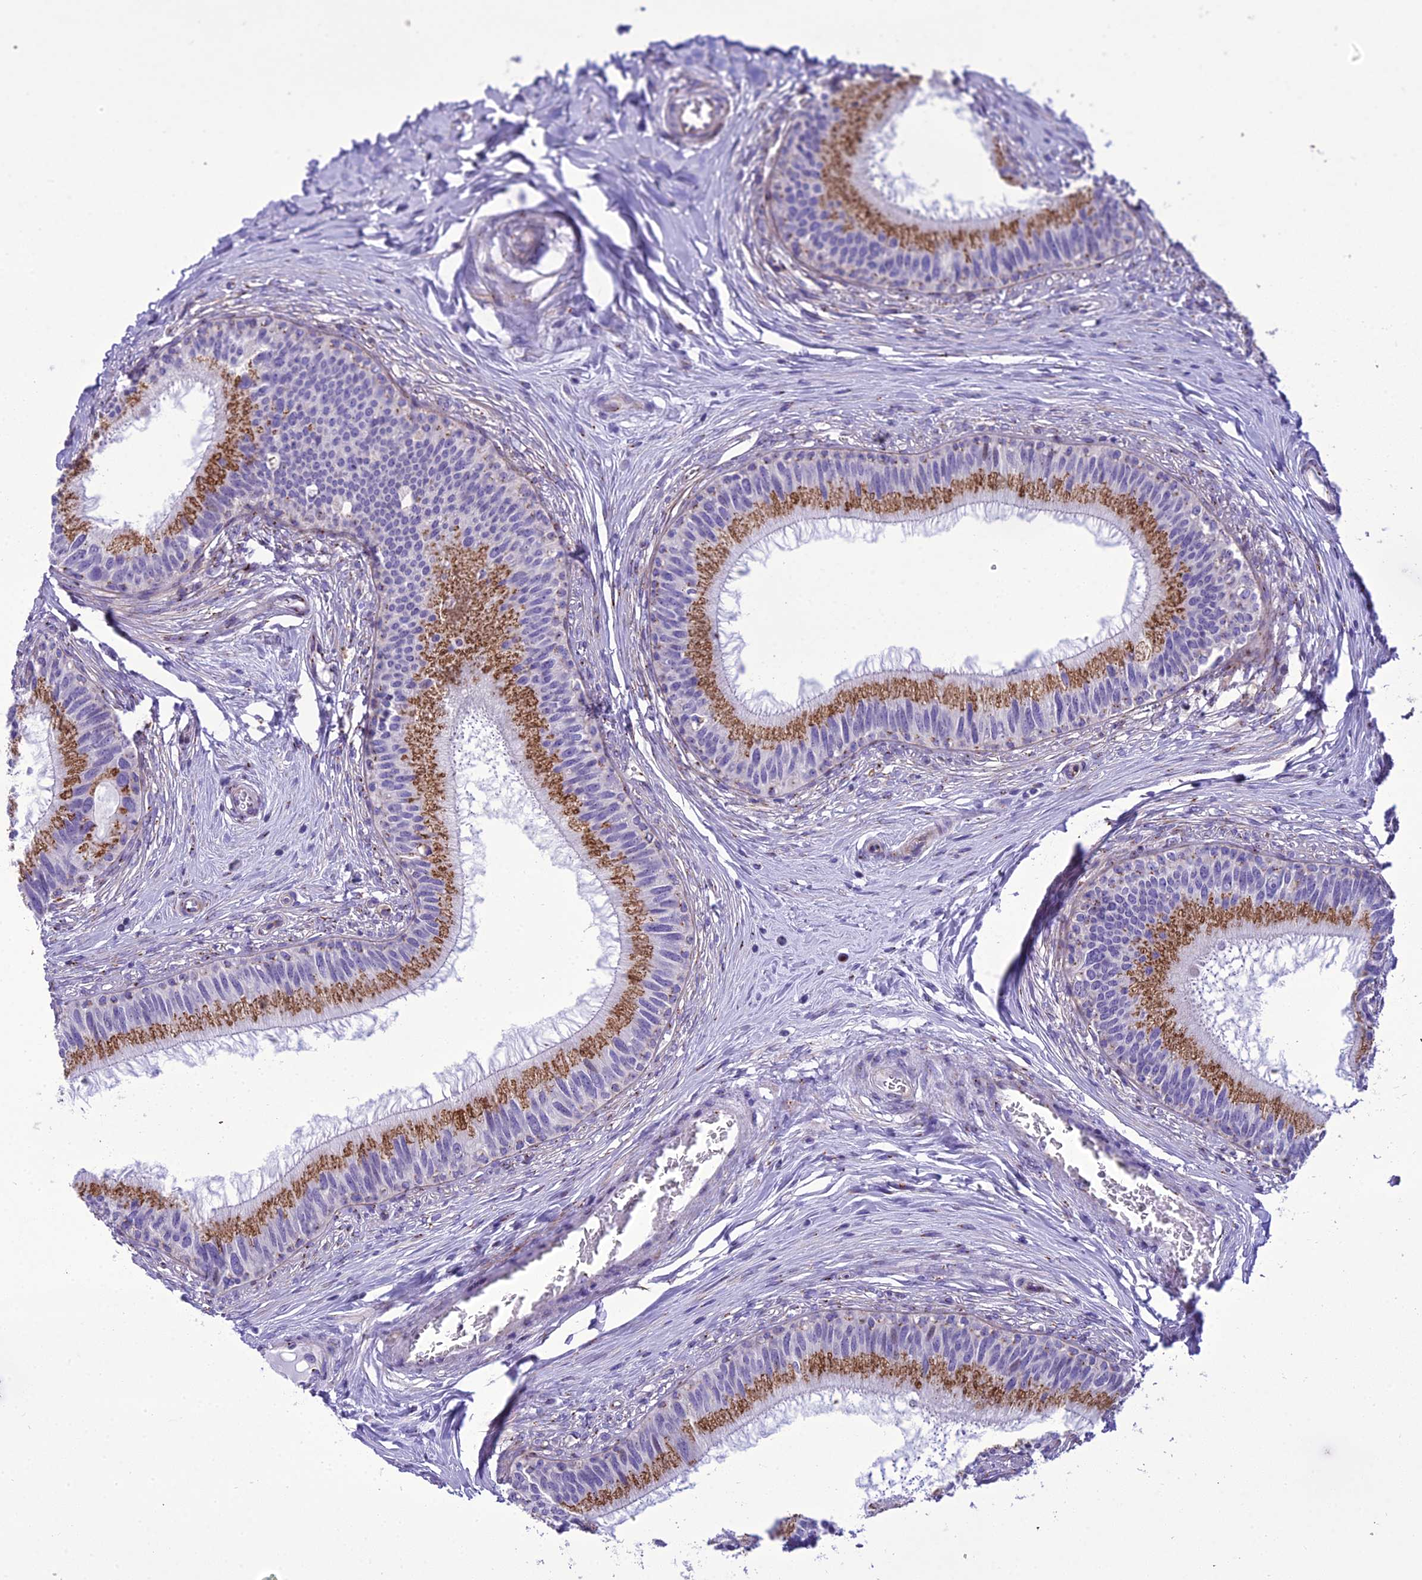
{"staining": {"intensity": "strong", "quantity": "25%-75%", "location": "cytoplasmic/membranous"}, "tissue": "epididymis", "cell_type": "Glandular cells", "image_type": "normal", "snomed": [{"axis": "morphology", "description": "Normal tissue, NOS"}, {"axis": "topography", "description": "Epididymis"}], "caption": "DAB (3,3'-diaminobenzidine) immunohistochemical staining of unremarkable human epididymis shows strong cytoplasmic/membranous protein positivity in approximately 25%-75% of glandular cells. (Stains: DAB in brown, nuclei in blue, Microscopy: brightfield microscopy at high magnification).", "gene": "GOLM2", "patient": {"sex": "male", "age": 27}}